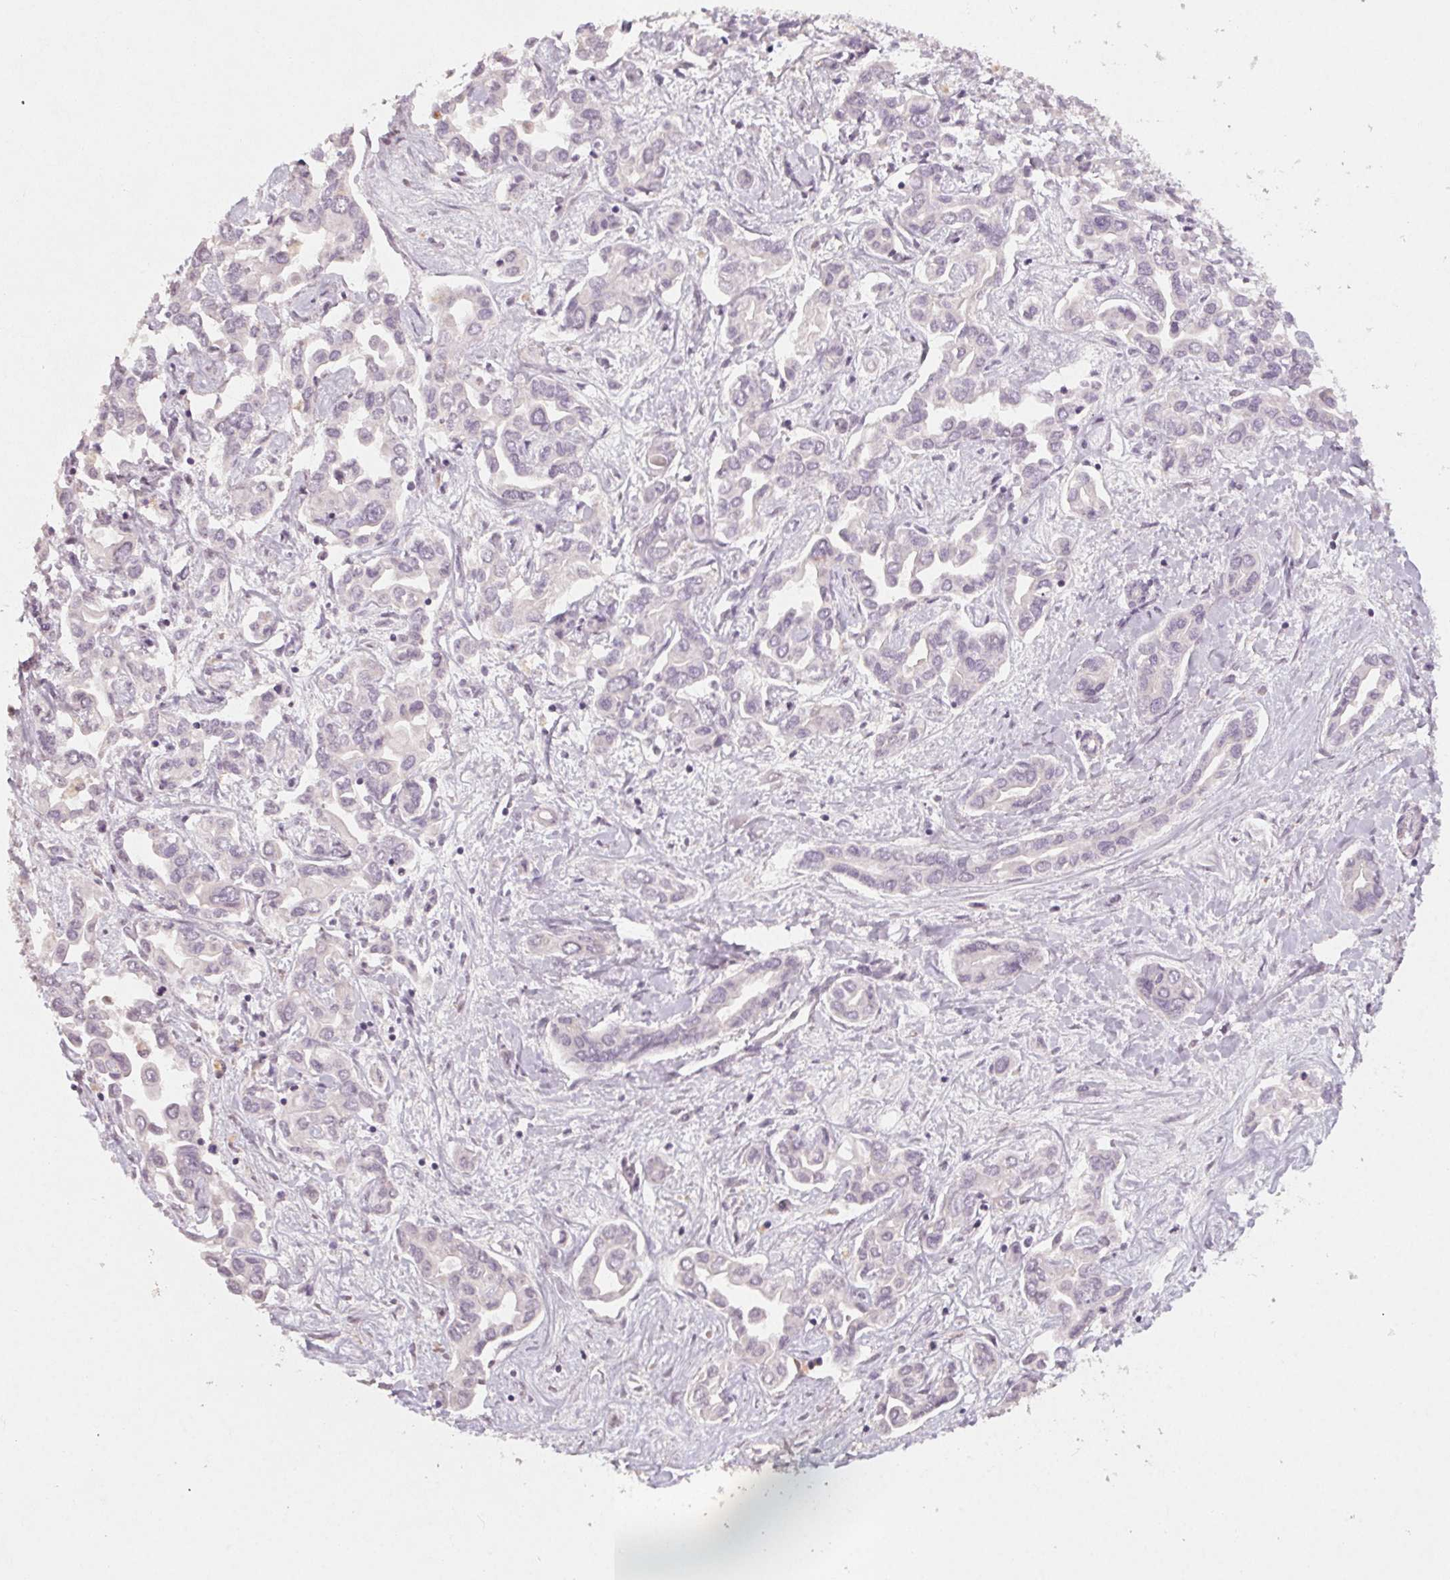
{"staining": {"intensity": "negative", "quantity": "none", "location": "none"}, "tissue": "liver cancer", "cell_type": "Tumor cells", "image_type": "cancer", "snomed": [{"axis": "morphology", "description": "Cholangiocarcinoma"}, {"axis": "topography", "description": "Liver"}], "caption": "This is an immunohistochemistry histopathology image of human liver cholangiocarcinoma. There is no positivity in tumor cells.", "gene": "KLRC3", "patient": {"sex": "female", "age": 64}}